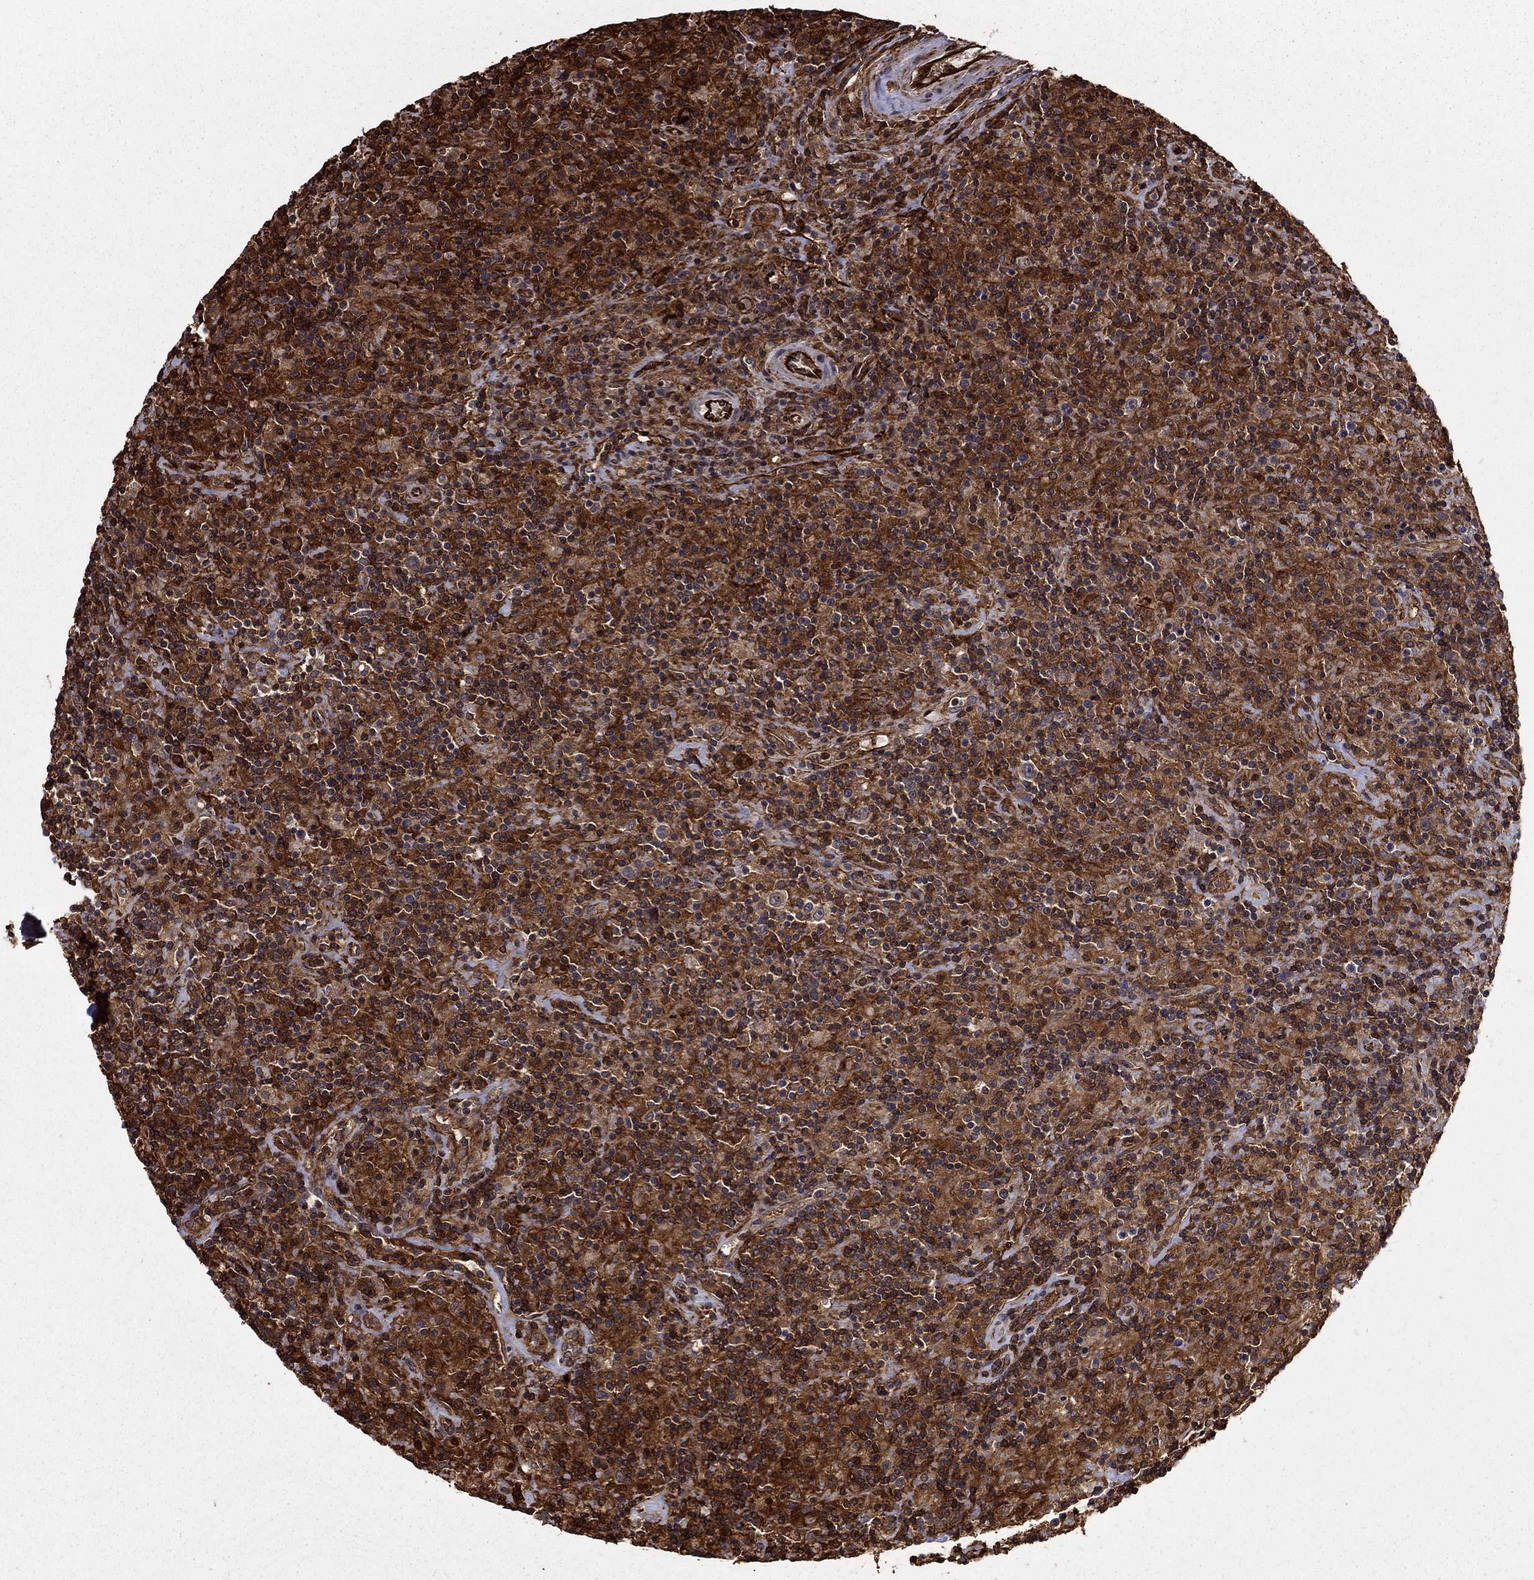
{"staining": {"intensity": "moderate", "quantity": ">75%", "location": "cytoplasmic/membranous"}, "tissue": "lymphoma", "cell_type": "Tumor cells", "image_type": "cancer", "snomed": [{"axis": "morphology", "description": "Hodgkin's disease, NOS"}, {"axis": "topography", "description": "Lymph node"}], "caption": "An image showing moderate cytoplasmic/membranous staining in approximately >75% of tumor cells in Hodgkin's disease, as visualized by brown immunohistochemical staining.", "gene": "ADM", "patient": {"sex": "male", "age": 70}}